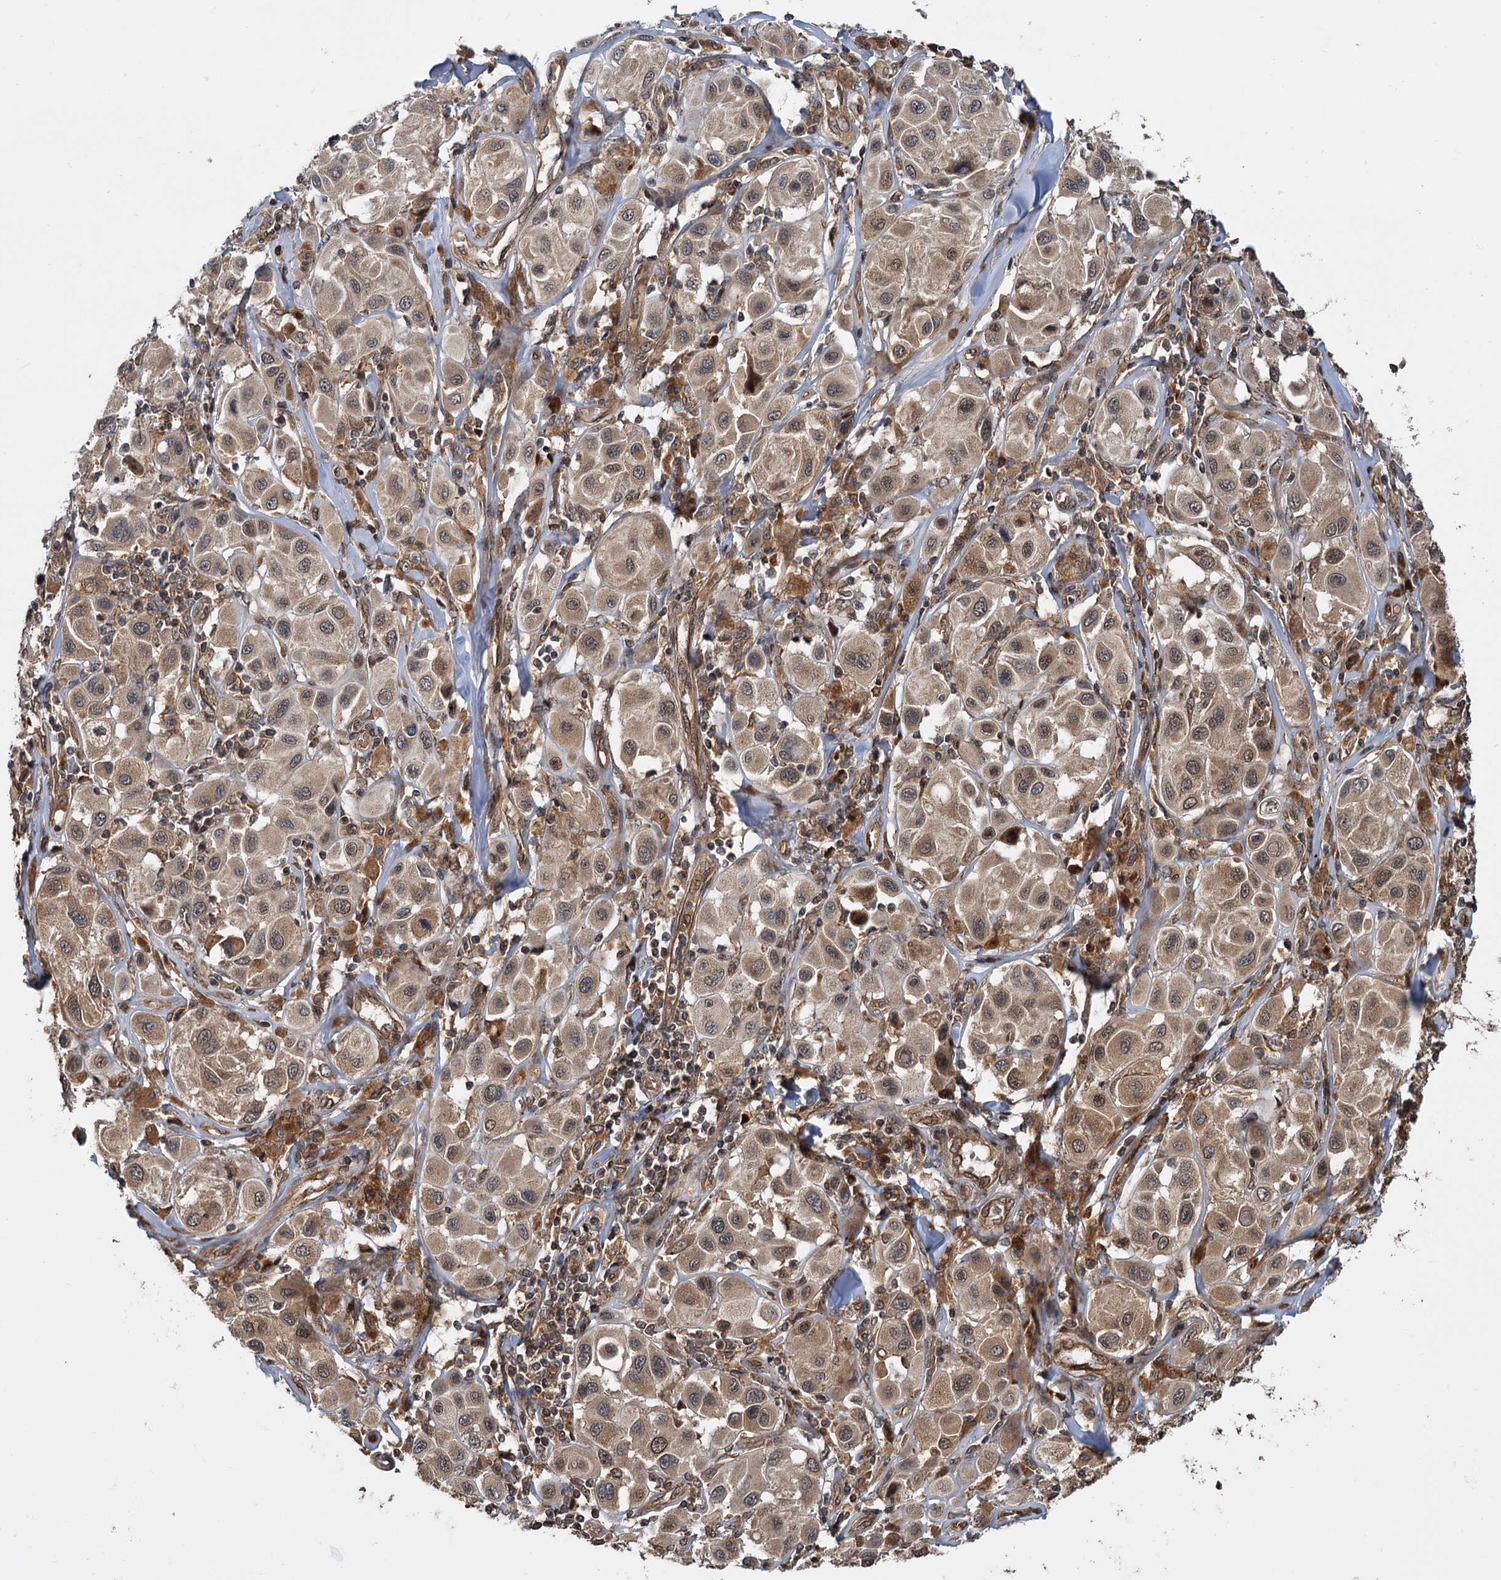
{"staining": {"intensity": "moderate", "quantity": ">75%", "location": "cytoplasmic/membranous"}, "tissue": "melanoma", "cell_type": "Tumor cells", "image_type": "cancer", "snomed": [{"axis": "morphology", "description": "Malignant melanoma, Metastatic site"}, {"axis": "topography", "description": "Skin"}], "caption": "Melanoma stained with a protein marker exhibits moderate staining in tumor cells.", "gene": "KANSL2", "patient": {"sex": "male", "age": 41}}